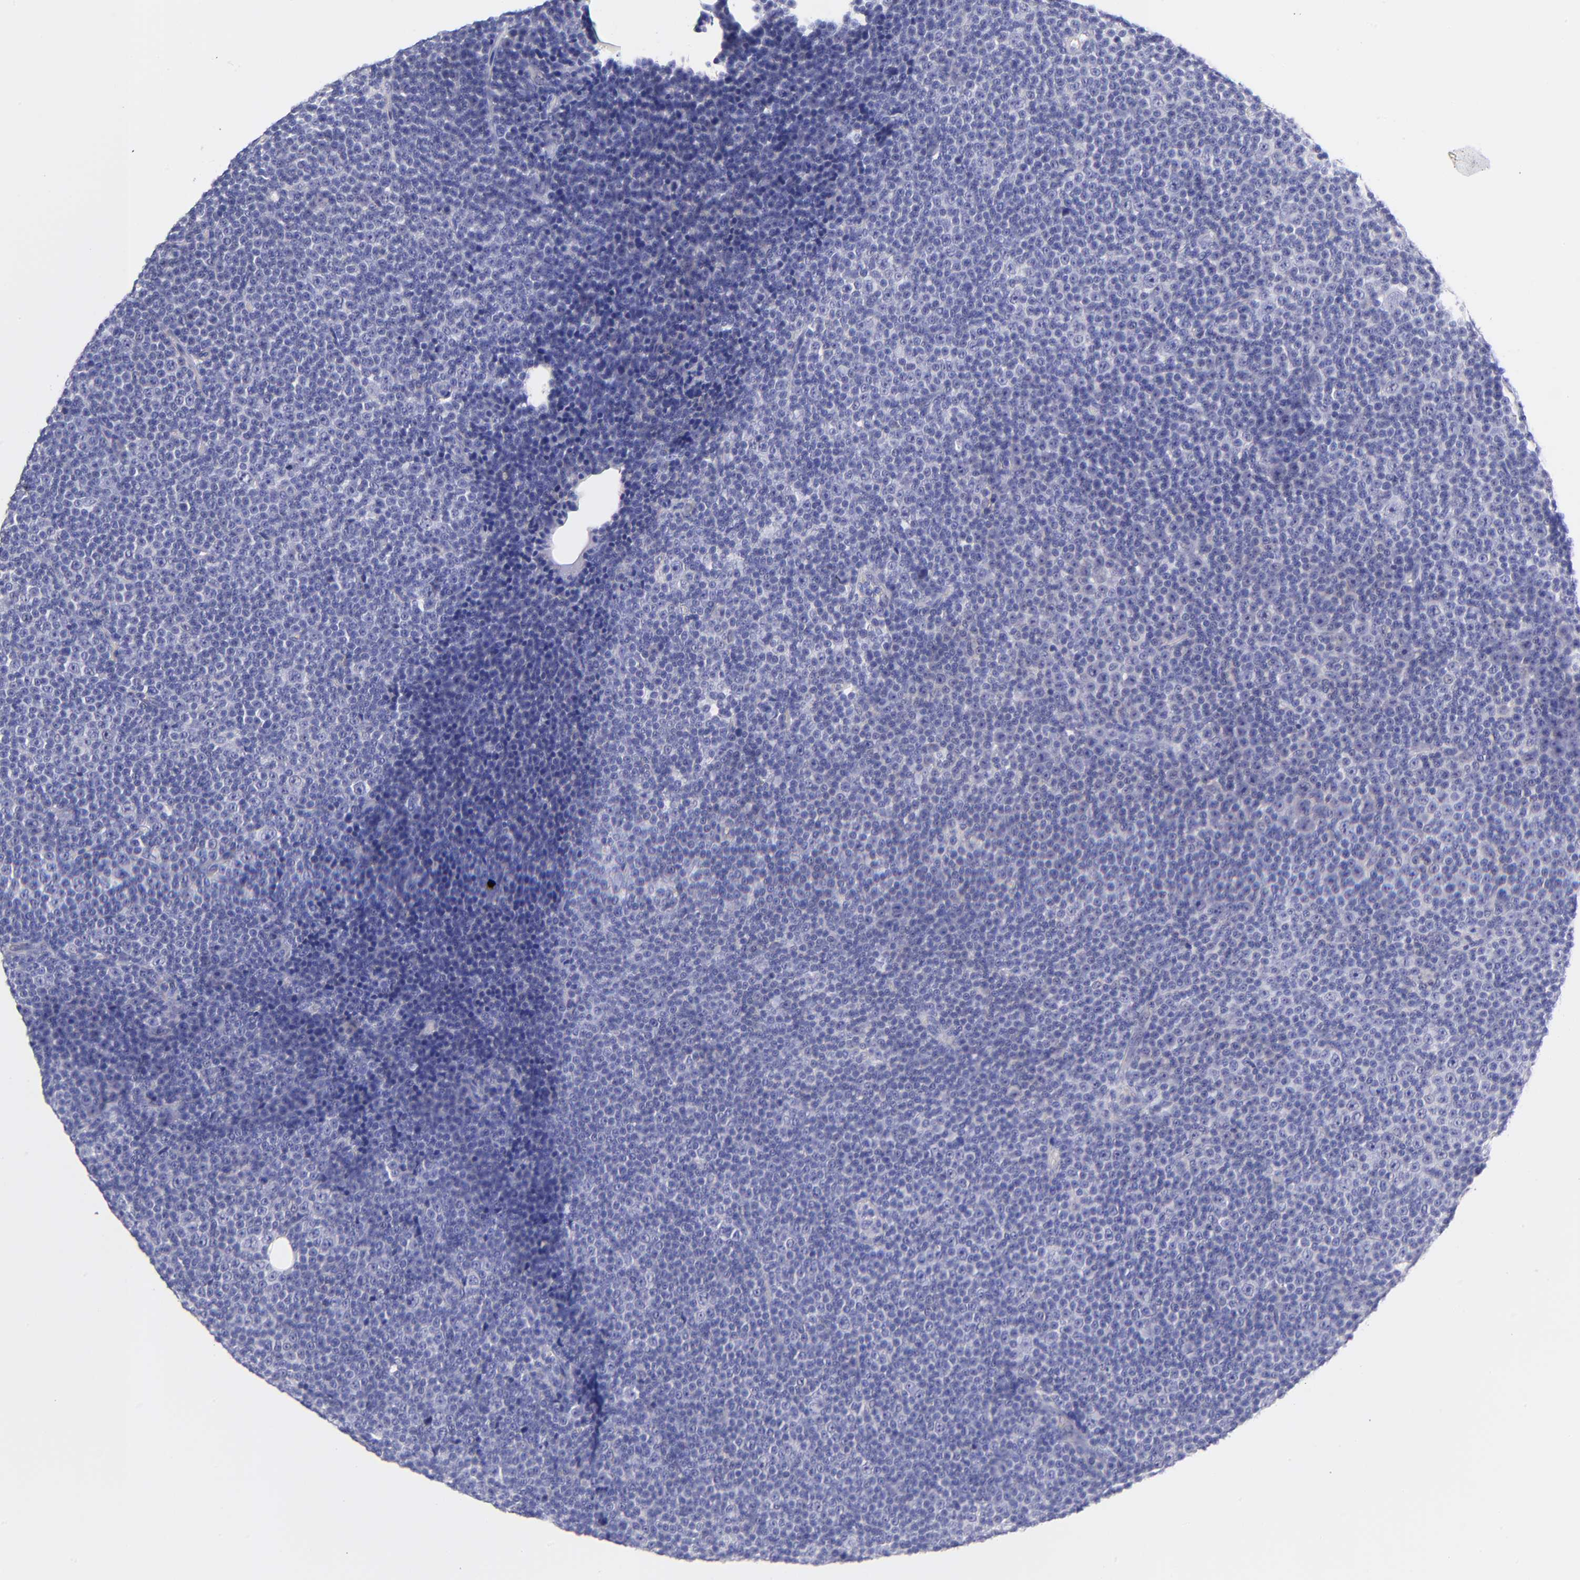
{"staining": {"intensity": "negative", "quantity": "none", "location": "none"}, "tissue": "lymphoma", "cell_type": "Tumor cells", "image_type": "cancer", "snomed": [{"axis": "morphology", "description": "Malignant lymphoma, non-Hodgkin's type, Low grade"}, {"axis": "topography", "description": "Lymph node"}], "caption": "This is an immunohistochemistry (IHC) image of human lymphoma. There is no staining in tumor cells.", "gene": "RAB3B", "patient": {"sex": "female", "age": 67}}